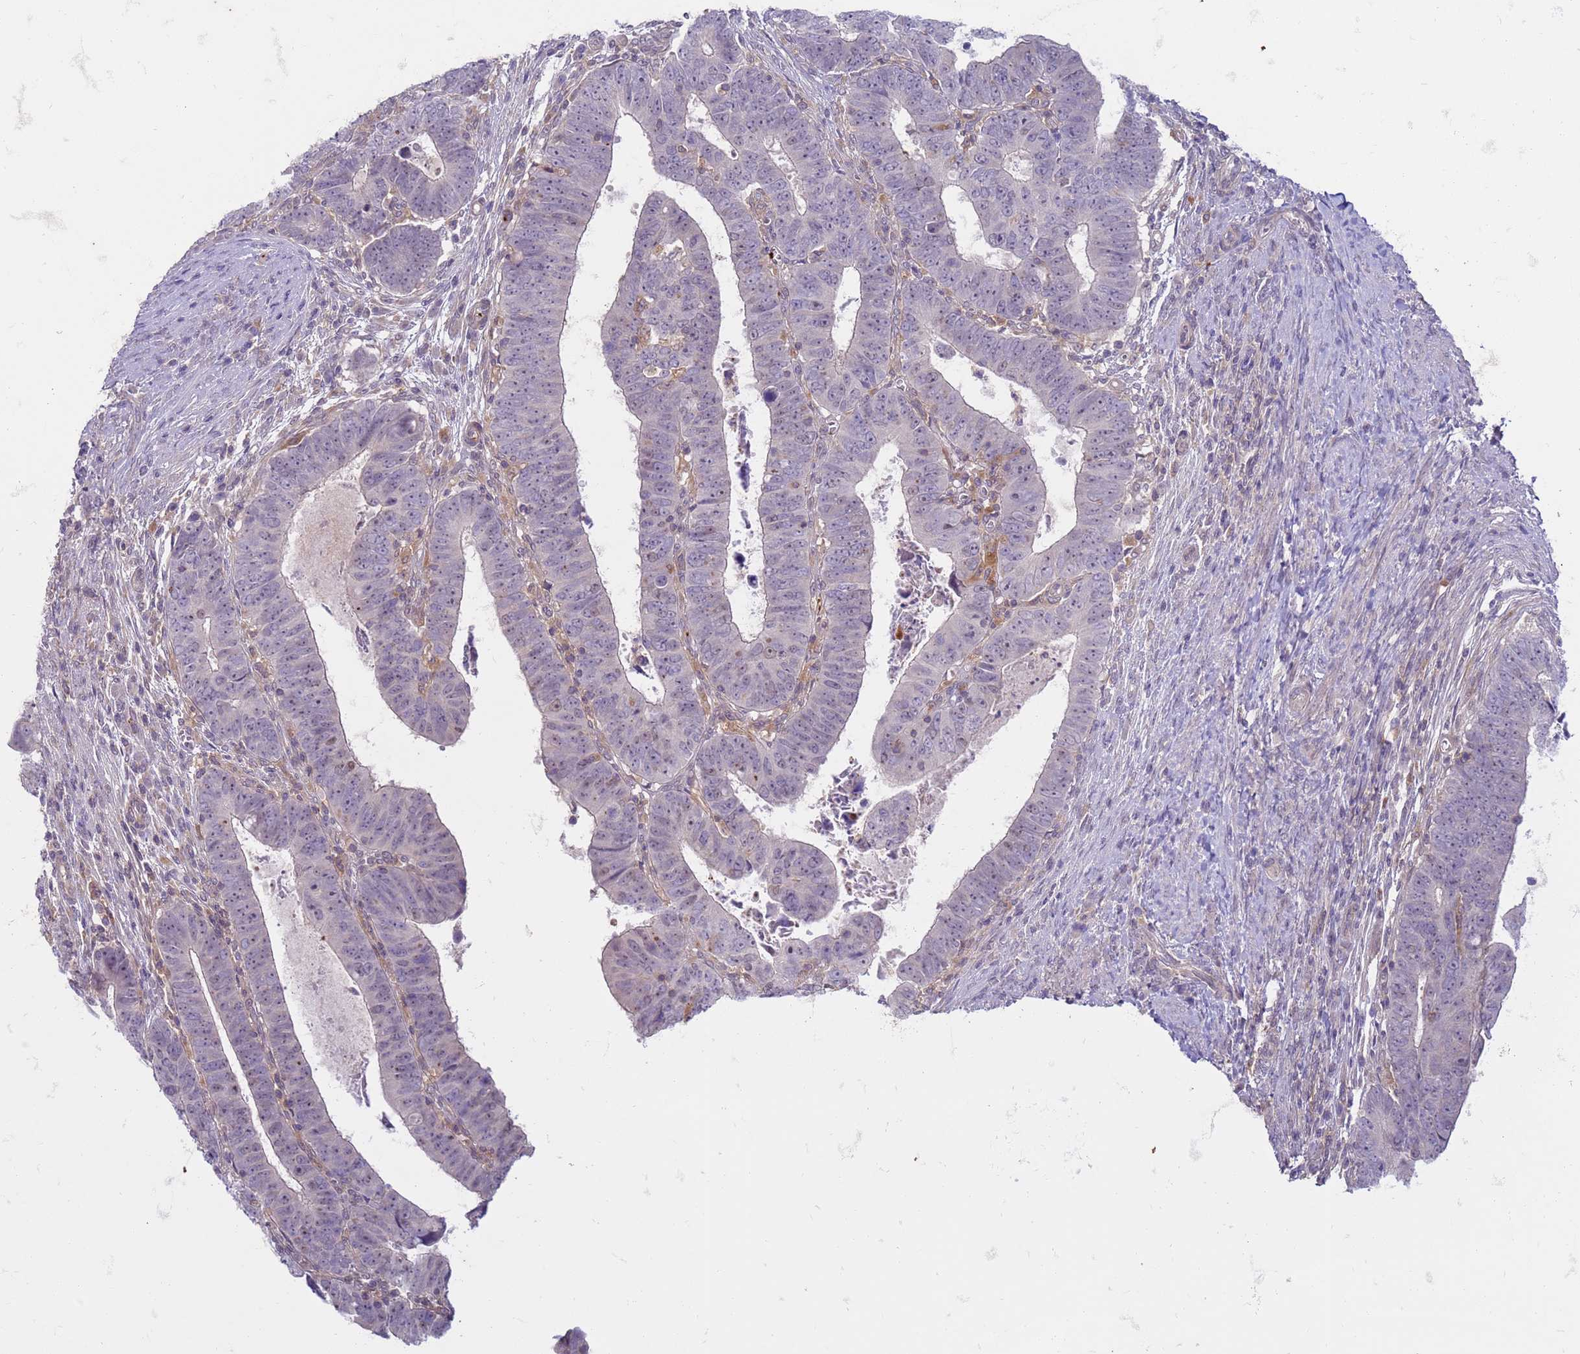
{"staining": {"intensity": "negative", "quantity": "none", "location": "none"}, "tissue": "colorectal cancer", "cell_type": "Tumor cells", "image_type": "cancer", "snomed": [{"axis": "morphology", "description": "Normal tissue, NOS"}, {"axis": "morphology", "description": "Adenocarcinoma, NOS"}, {"axis": "topography", "description": "Rectum"}], "caption": "A photomicrograph of human adenocarcinoma (colorectal) is negative for staining in tumor cells. Brightfield microscopy of IHC stained with DAB (3,3'-diaminobenzidine) (brown) and hematoxylin (blue), captured at high magnification.", "gene": "SLC15A3", "patient": {"sex": "female", "age": 65}}